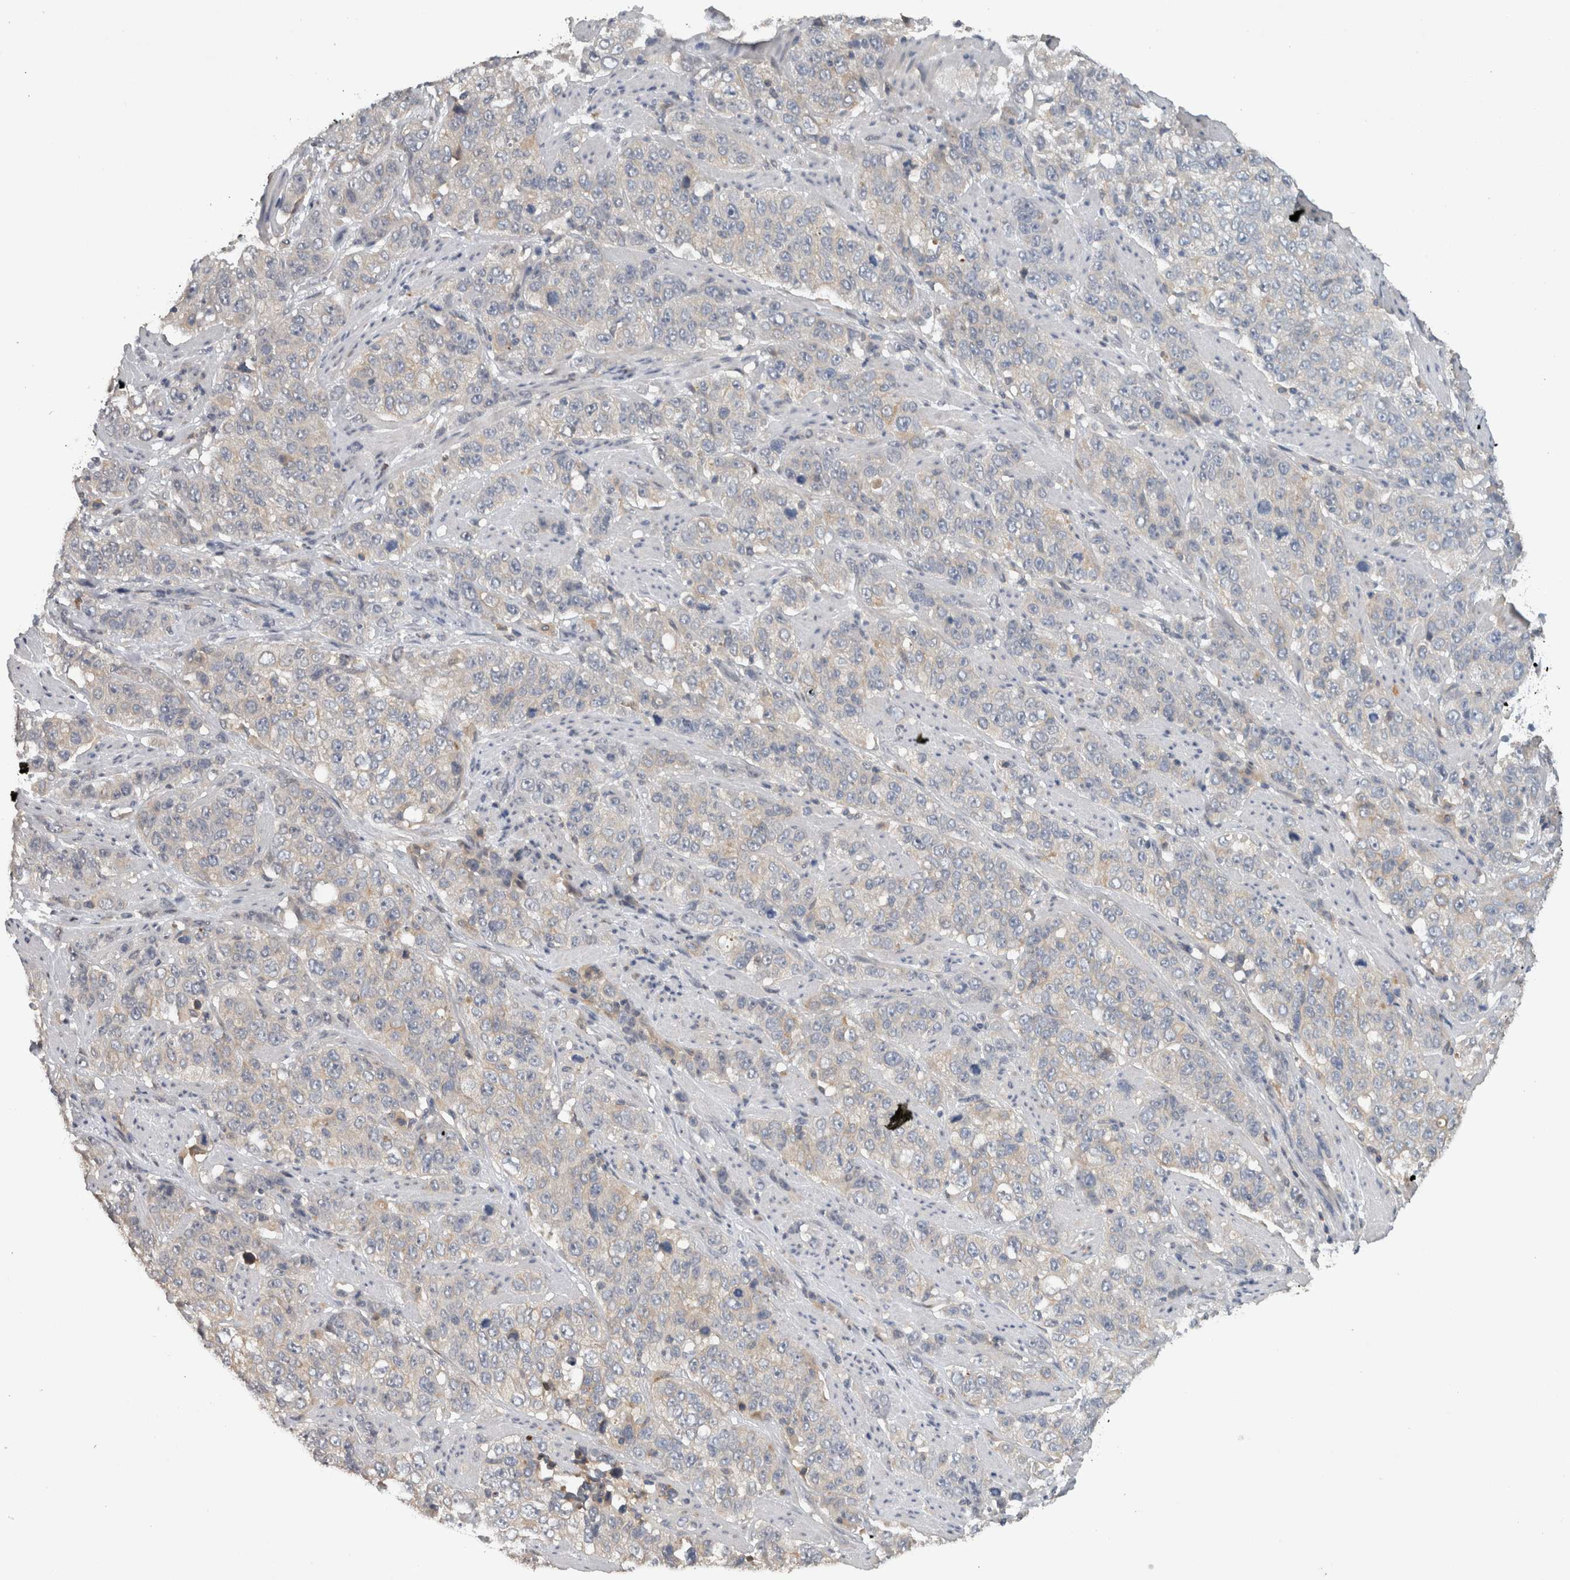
{"staining": {"intensity": "negative", "quantity": "none", "location": "none"}, "tissue": "stomach cancer", "cell_type": "Tumor cells", "image_type": "cancer", "snomed": [{"axis": "morphology", "description": "Adenocarcinoma, NOS"}, {"axis": "topography", "description": "Stomach"}], "caption": "Adenocarcinoma (stomach) stained for a protein using immunohistochemistry (IHC) demonstrates no expression tumor cells.", "gene": "HEXD", "patient": {"sex": "male", "age": 48}}